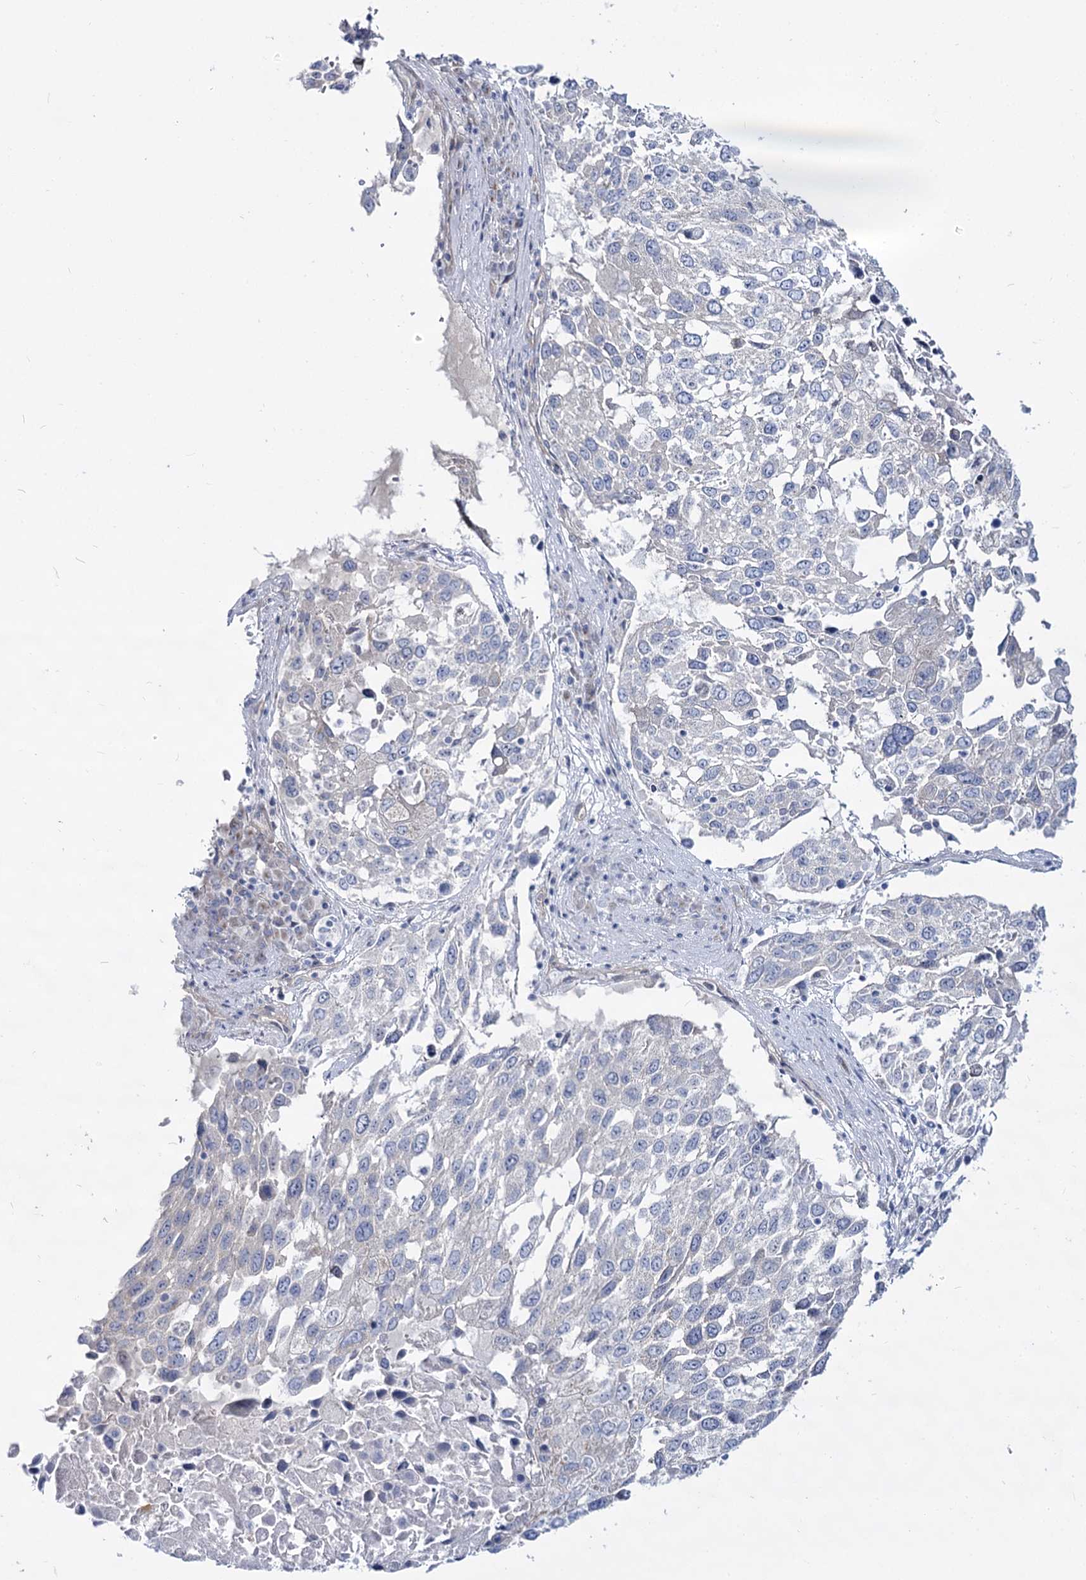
{"staining": {"intensity": "negative", "quantity": "none", "location": "none"}, "tissue": "lung cancer", "cell_type": "Tumor cells", "image_type": "cancer", "snomed": [{"axis": "morphology", "description": "Squamous cell carcinoma, NOS"}, {"axis": "topography", "description": "Lung"}], "caption": "Immunohistochemical staining of lung cancer (squamous cell carcinoma) reveals no significant staining in tumor cells.", "gene": "SUOX", "patient": {"sex": "male", "age": 65}}